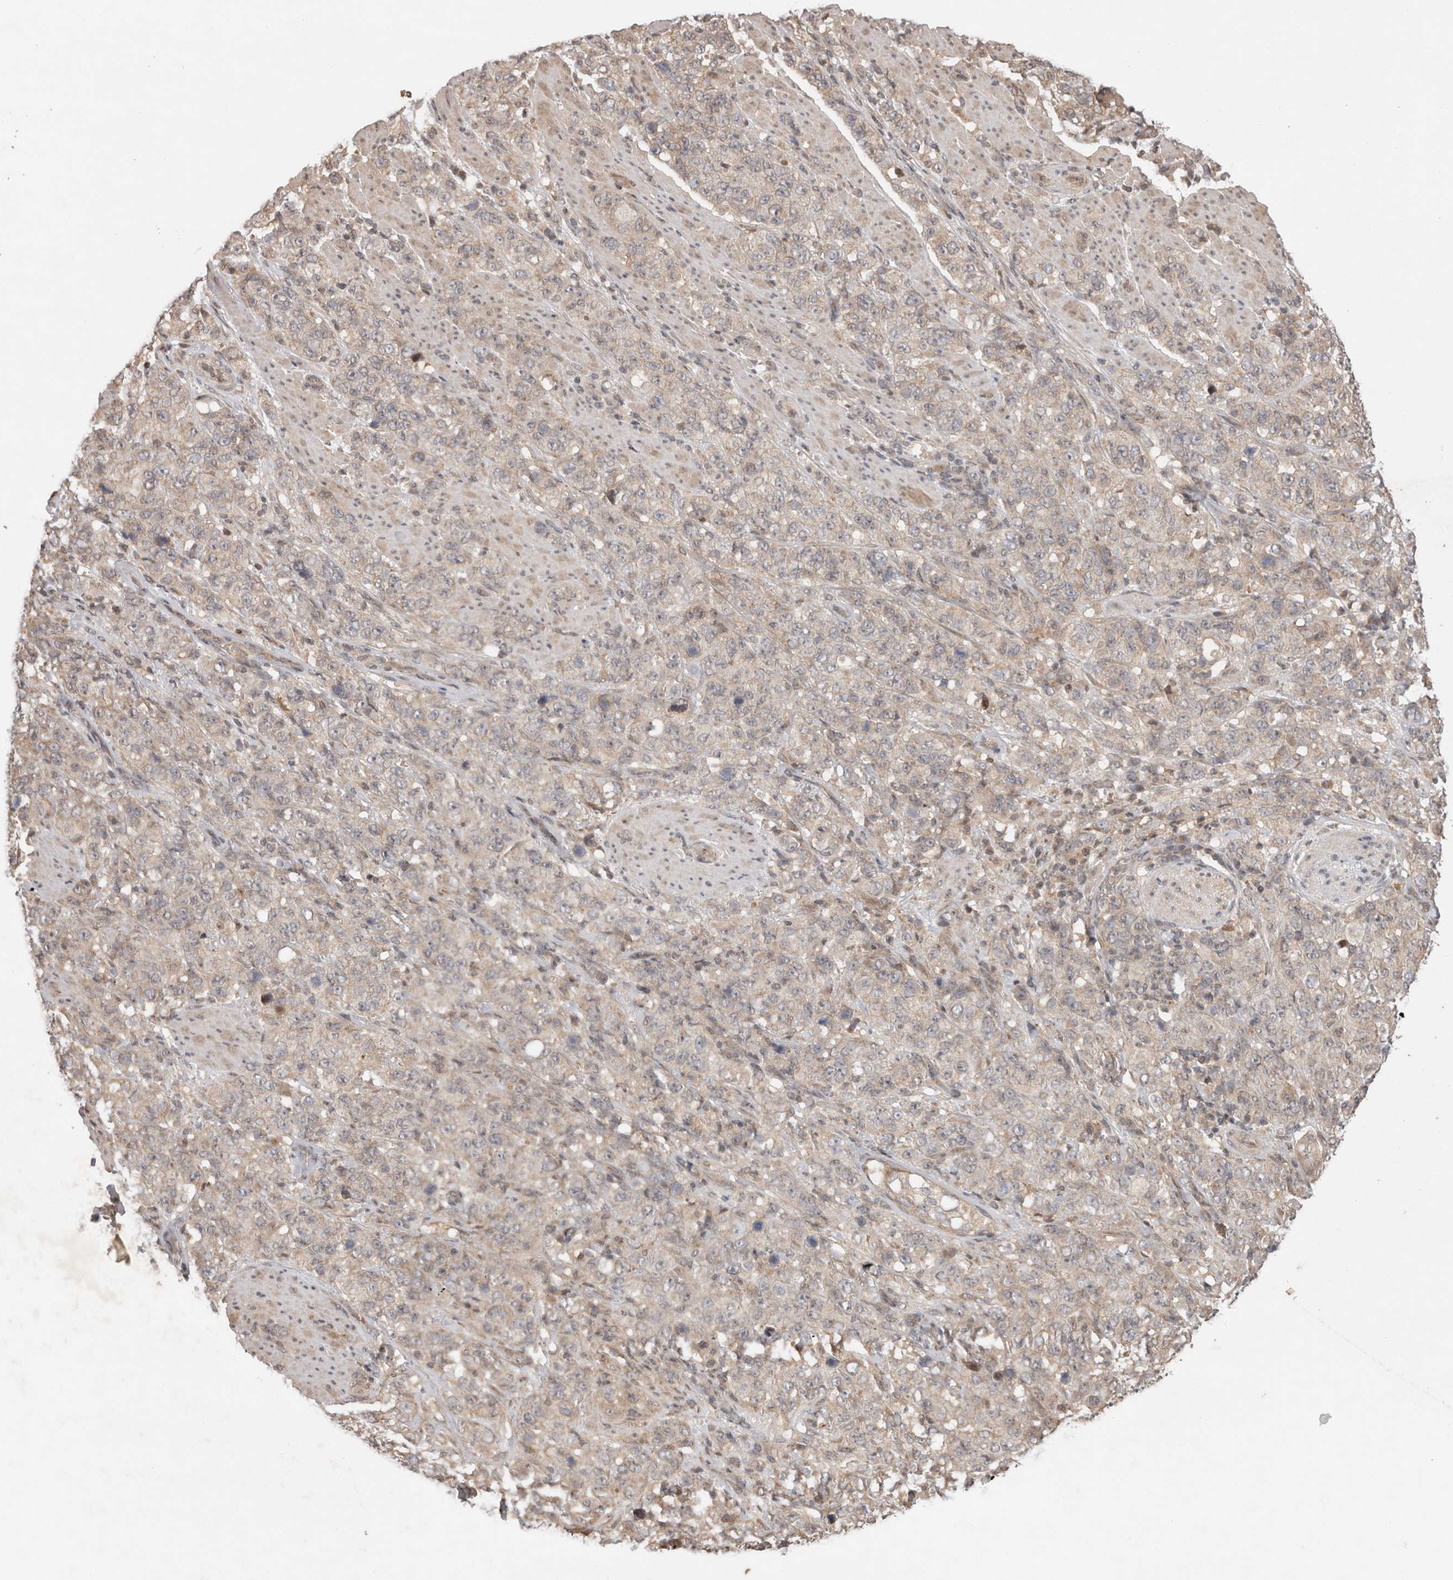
{"staining": {"intensity": "weak", "quantity": ">75%", "location": "cytoplasmic/membranous"}, "tissue": "stomach cancer", "cell_type": "Tumor cells", "image_type": "cancer", "snomed": [{"axis": "morphology", "description": "Adenocarcinoma, NOS"}, {"axis": "topography", "description": "Stomach"}], "caption": "Human stomach cancer (adenocarcinoma) stained with a protein marker displays weak staining in tumor cells.", "gene": "EIF2AK1", "patient": {"sex": "male", "age": 48}}